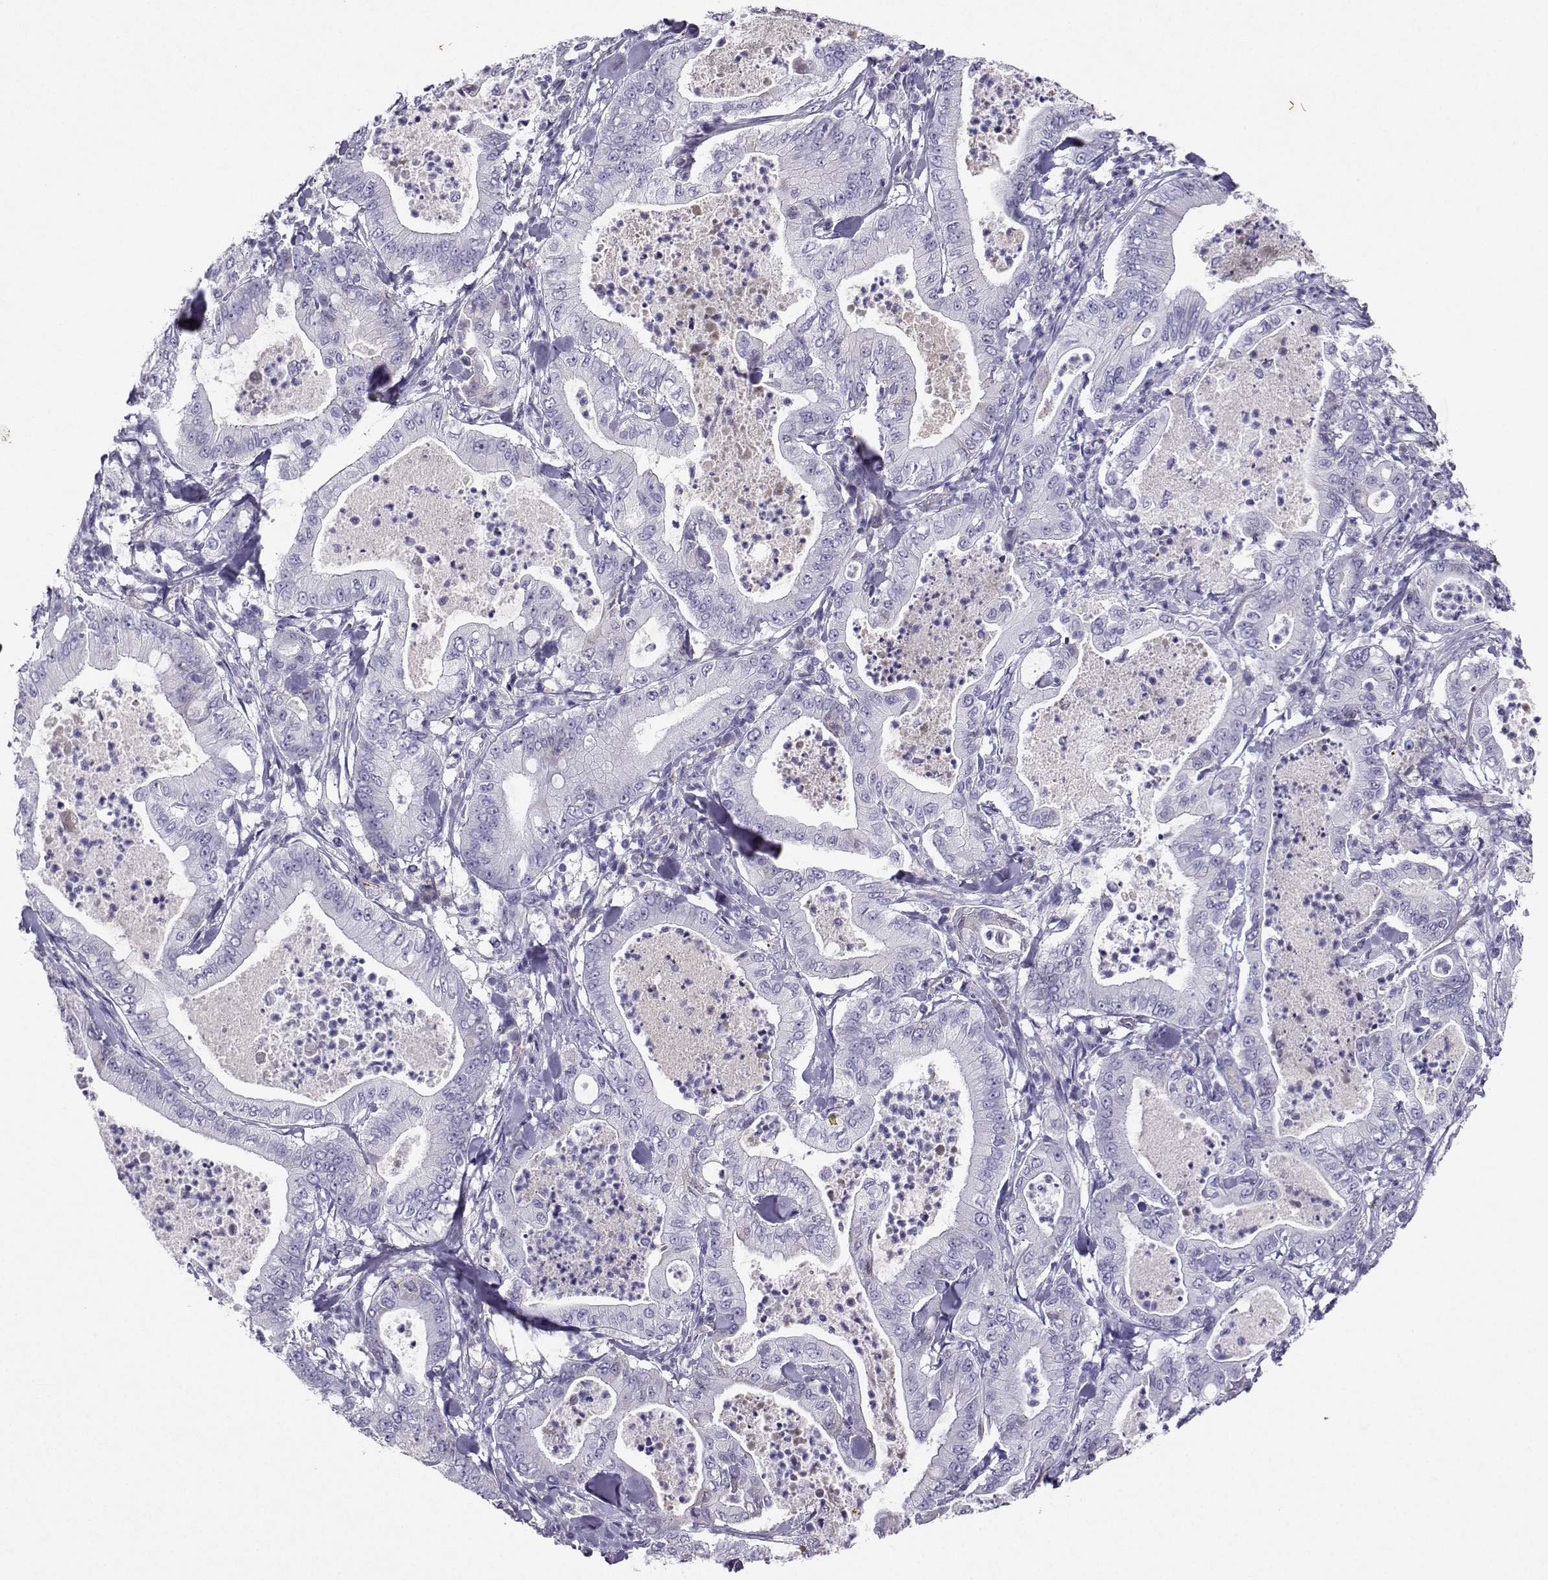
{"staining": {"intensity": "negative", "quantity": "none", "location": "none"}, "tissue": "pancreatic cancer", "cell_type": "Tumor cells", "image_type": "cancer", "snomed": [{"axis": "morphology", "description": "Adenocarcinoma, NOS"}, {"axis": "topography", "description": "Pancreas"}], "caption": "There is no significant positivity in tumor cells of adenocarcinoma (pancreatic).", "gene": "GRIK4", "patient": {"sex": "male", "age": 71}}